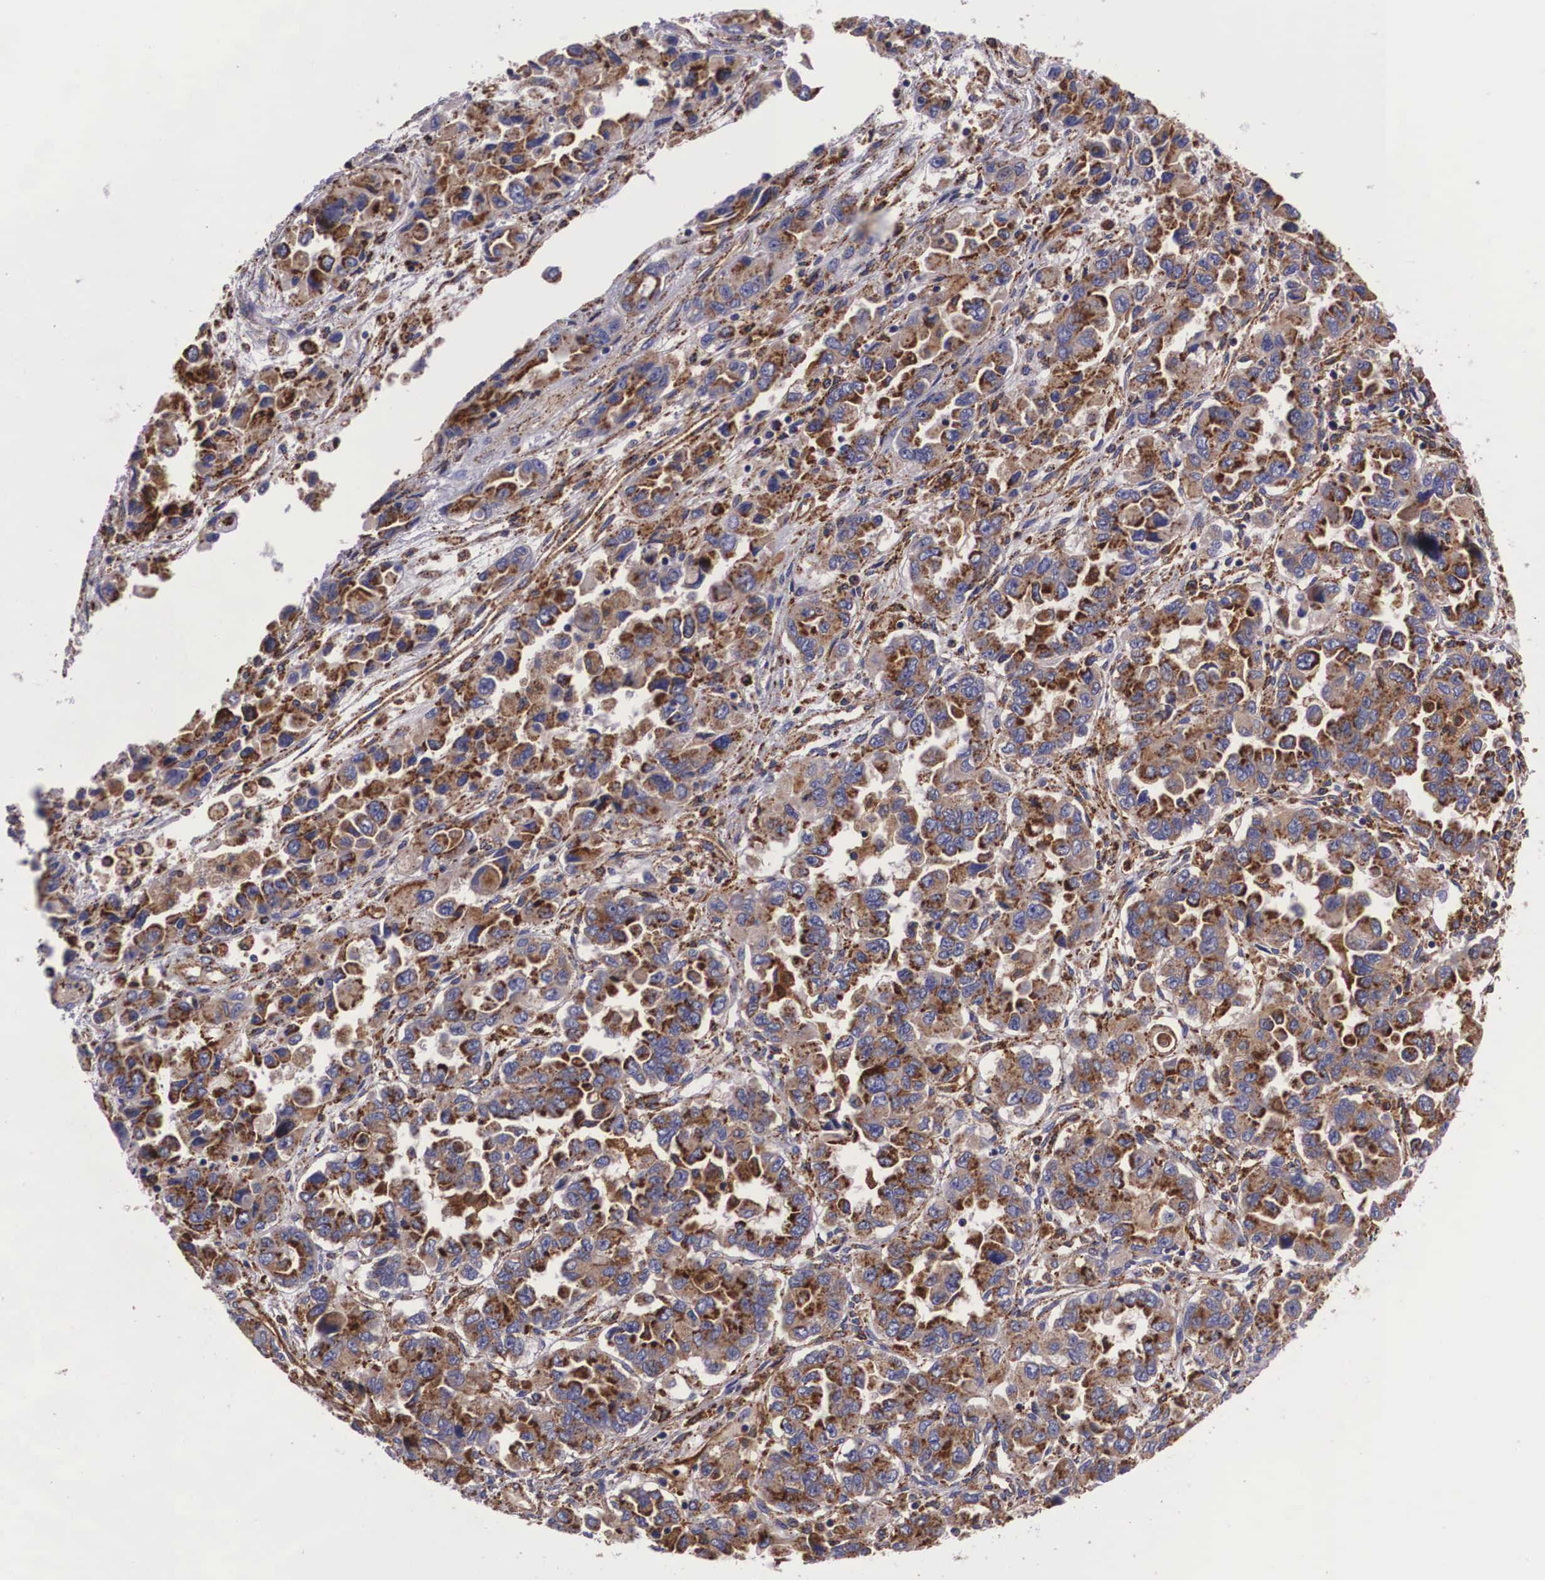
{"staining": {"intensity": "strong", "quantity": ">75%", "location": "cytoplasmic/membranous"}, "tissue": "ovarian cancer", "cell_type": "Tumor cells", "image_type": "cancer", "snomed": [{"axis": "morphology", "description": "Cystadenocarcinoma, serous, NOS"}, {"axis": "topography", "description": "Ovary"}], "caption": "About >75% of tumor cells in human ovarian cancer (serous cystadenocarcinoma) exhibit strong cytoplasmic/membranous protein expression as visualized by brown immunohistochemical staining.", "gene": "NAGA", "patient": {"sex": "female", "age": 84}}